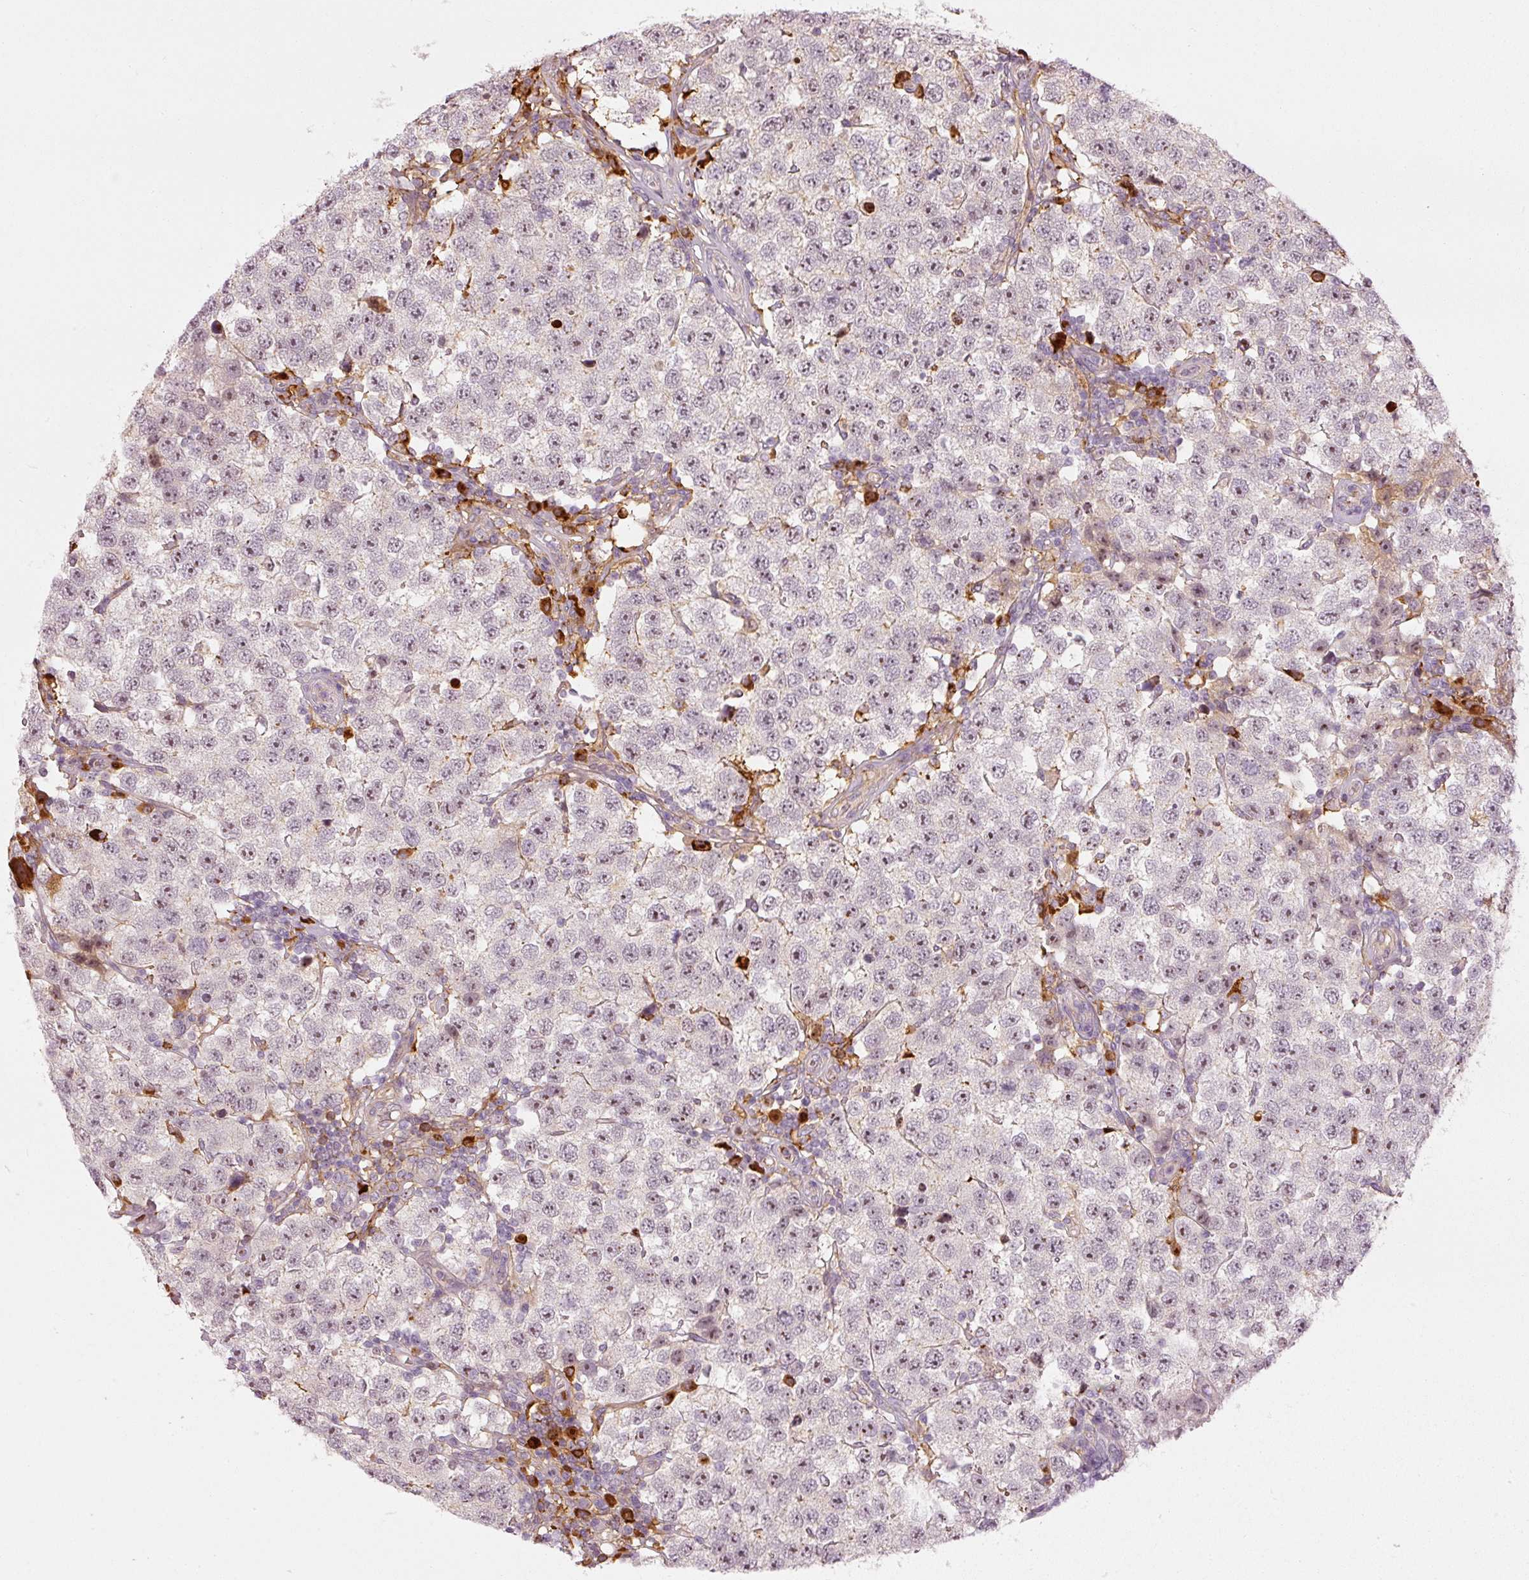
{"staining": {"intensity": "weak", "quantity": "<25%", "location": "nuclear"}, "tissue": "testis cancer", "cell_type": "Tumor cells", "image_type": "cancer", "snomed": [{"axis": "morphology", "description": "Seminoma, NOS"}, {"axis": "topography", "description": "Testis"}], "caption": "This photomicrograph is of testis cancer (seminoma) stained with immunohistochemistry (IHC) to label a protein in brown with the nuclei are counter-stained blue. There is no staining in tumor cells. (Stains: DAB IHC with hematoxylin counter stain, Microscopy: brightfield microscopy at high magnification).", "gene": "VCAM1", "patient": {"sex": "male", "age": 34}}